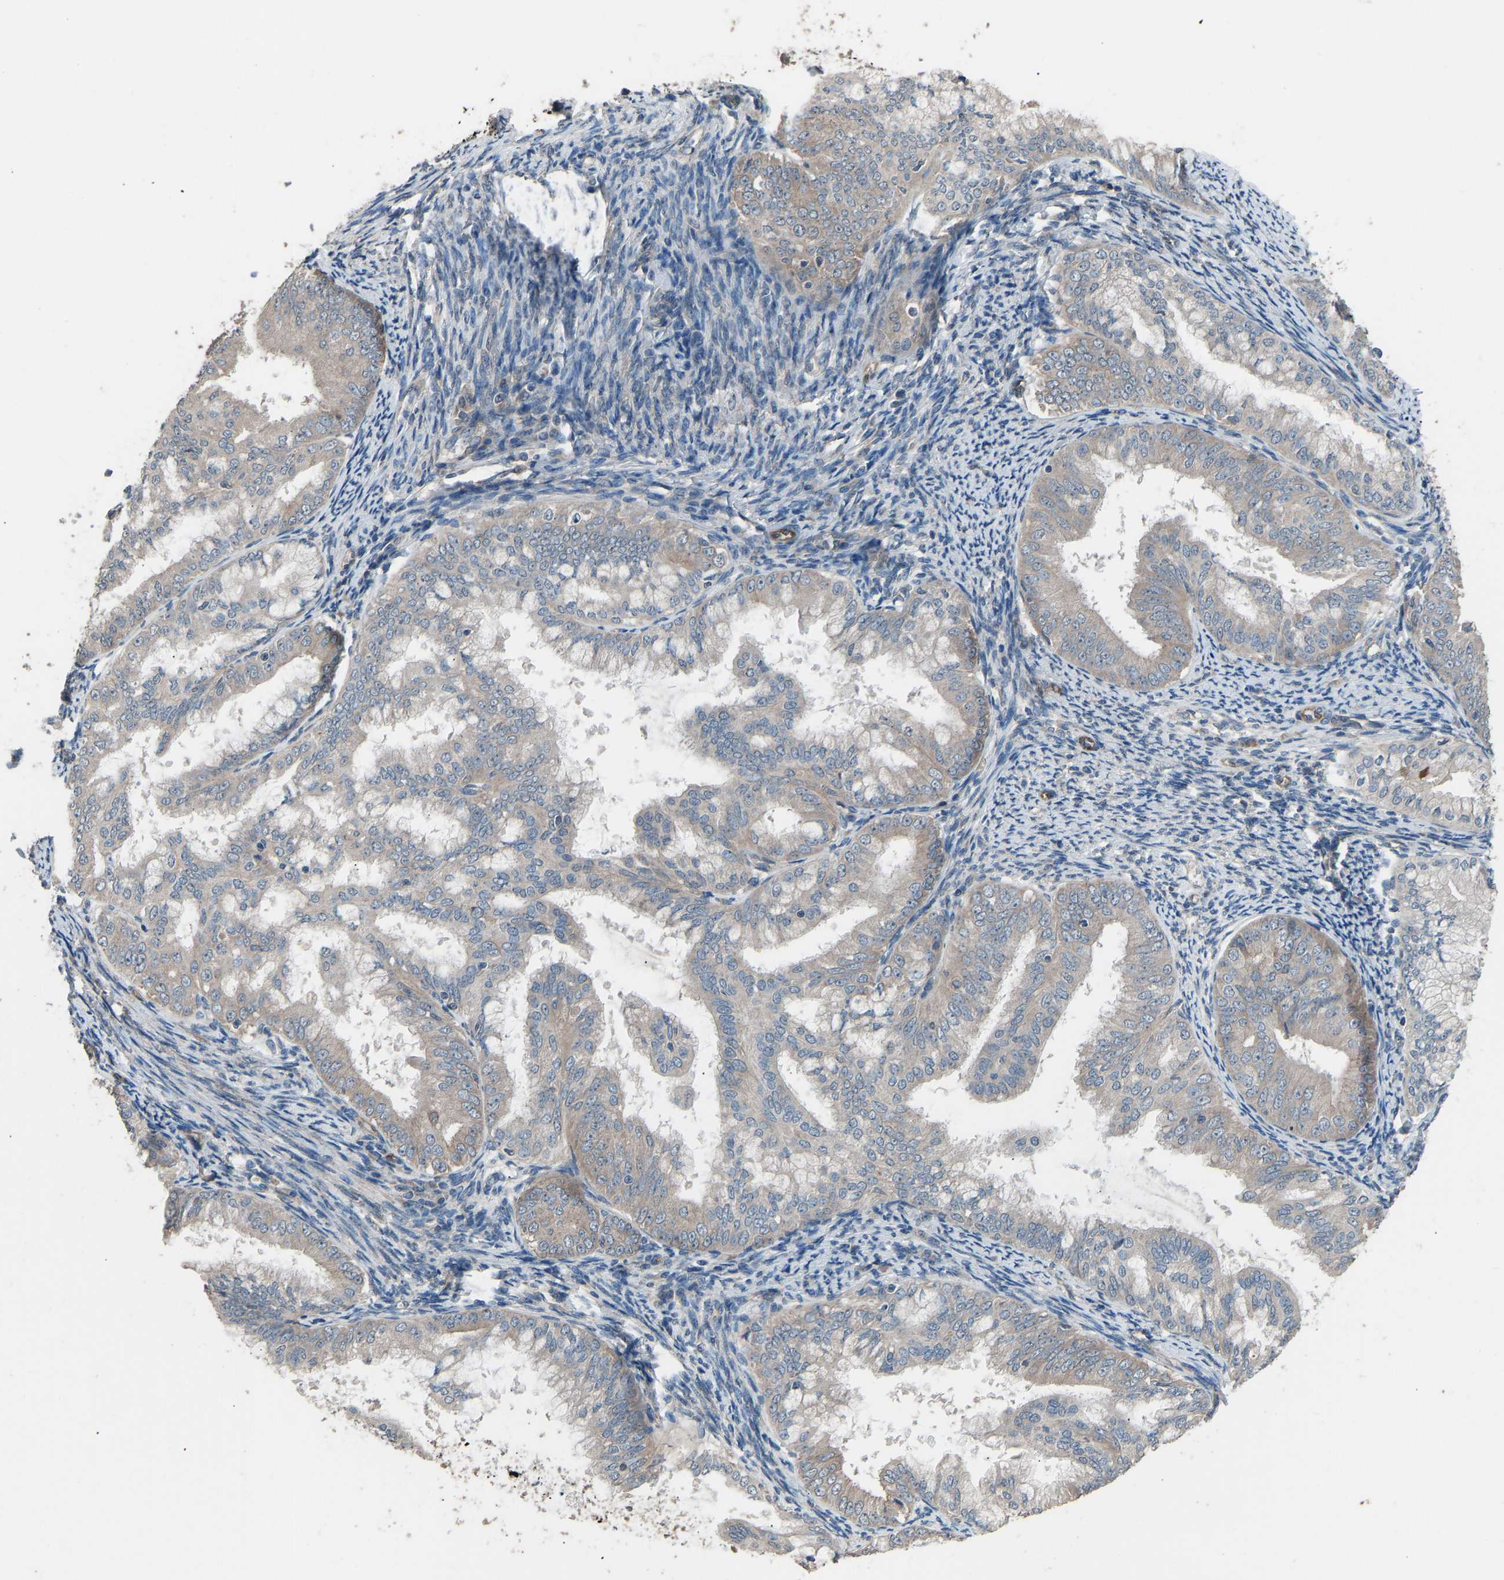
{"staining": {"intensity": "weak", "quantity": "<25%", "location": "cytoplasmic/membranous"}, "tissue": "endometrial cancer", "cell_type": "Tumor cells", "image_type": "cancer", "snomed": [{"axis": "morphology", "description": "Adenocarcinoma, NOS"}, {"axis": "topography", "description": "Endometrium"}], "caption": "IHC image of neoplastic tissue: human endometrial adenocarcinoma stained with DAB (3,3'-diaminobenzidine) demonstrates no significant protein expression in tumor cells.", "gene": "SLC43A1", "patient": {"sex": "female", "age": 63}}